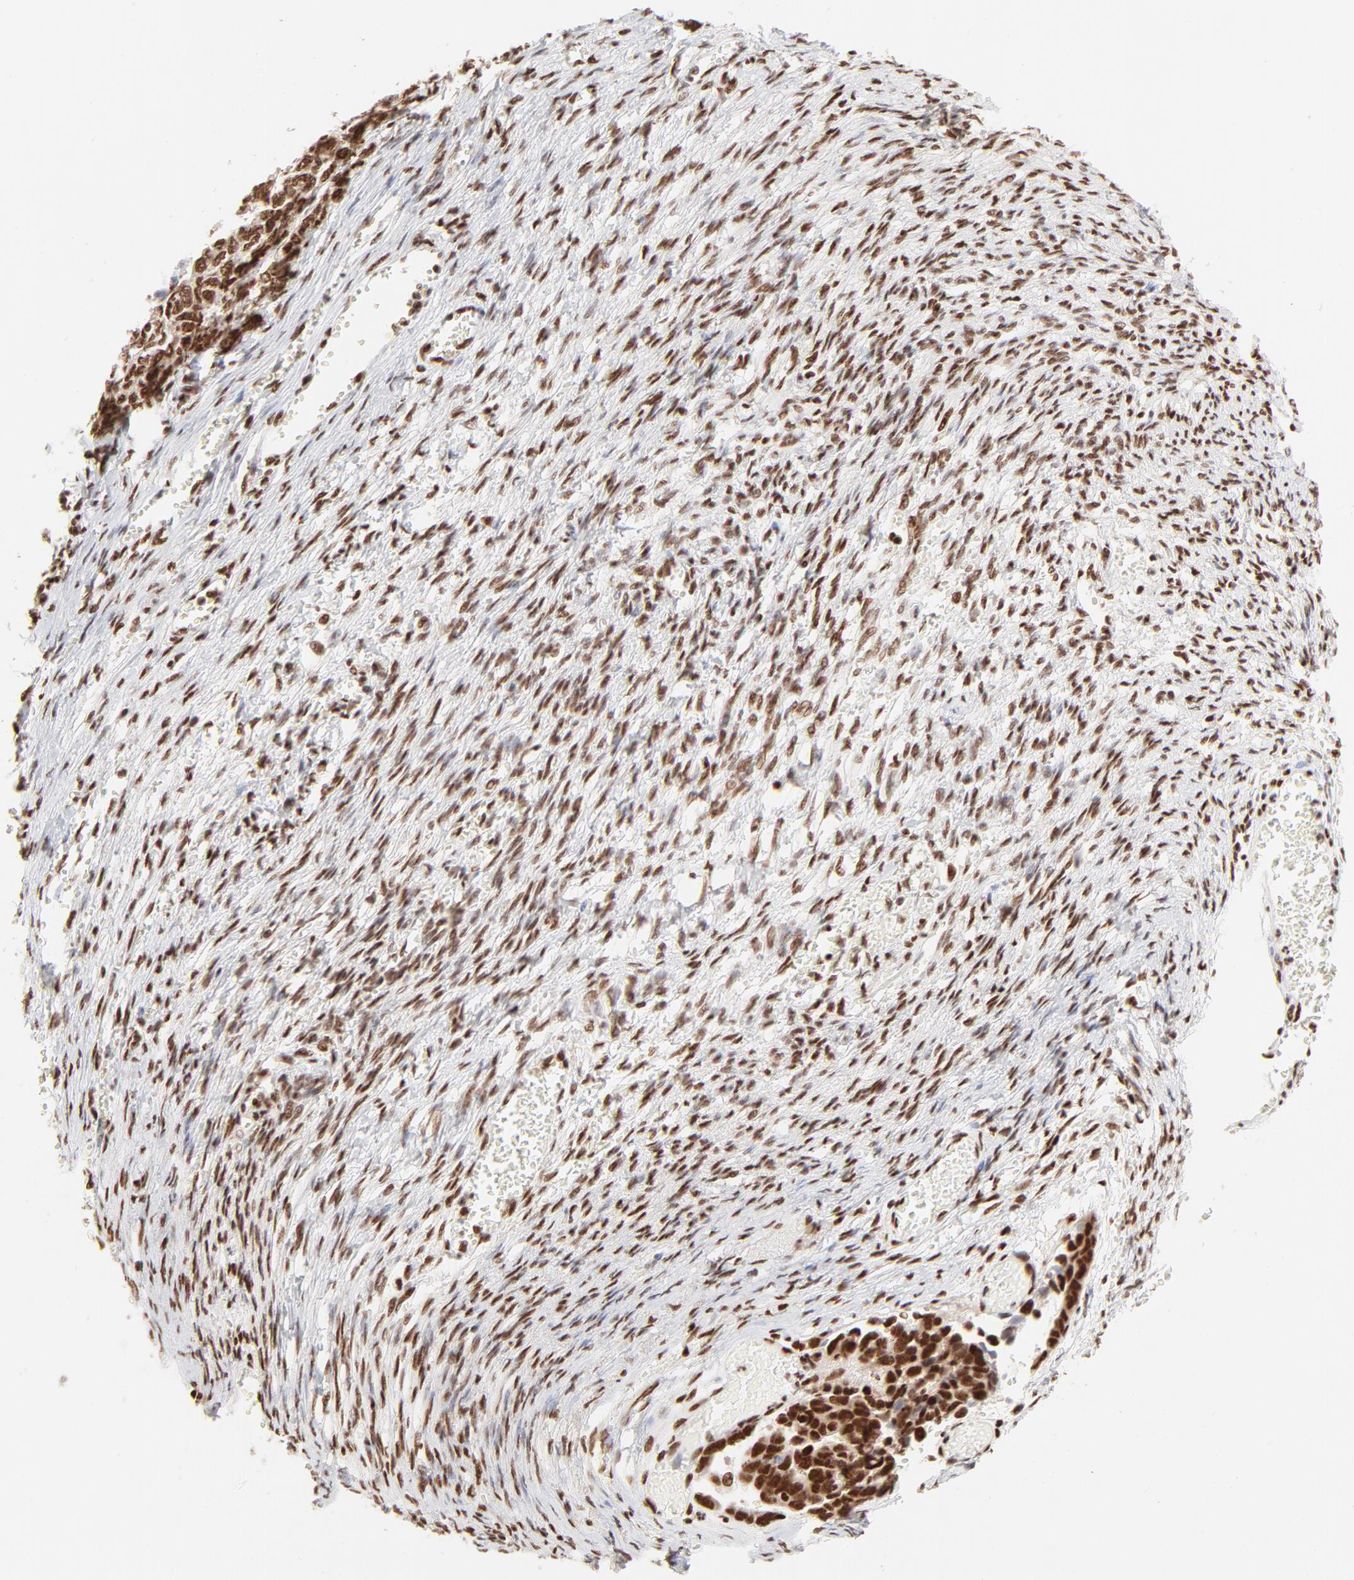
{"staining": {"intensity": "strong", "quantity": ">75%", "location": "nuclear"}, "tissue": "ovarian cancer", "cell_type": "Tumor cells", "image_type": "cancer", "snomed": [{"axis": "morphology", "description": "Cystadenocarcinoma, serous, NOS"}, {"axis": "topography", "description": "Ovary"}], "caption": "Immunohistochemical staining of human ovarian cancer (serous cystadenocarcinoma) displays strong nuclear protein staining in approximately >75% of tumor cells. (DAB (3,3'-diaminobenzidine) = brown stain, brightfield microscopy at high magnification).", "gene": "TARDBP", "patient": {"sex": "female", "age": 69}}